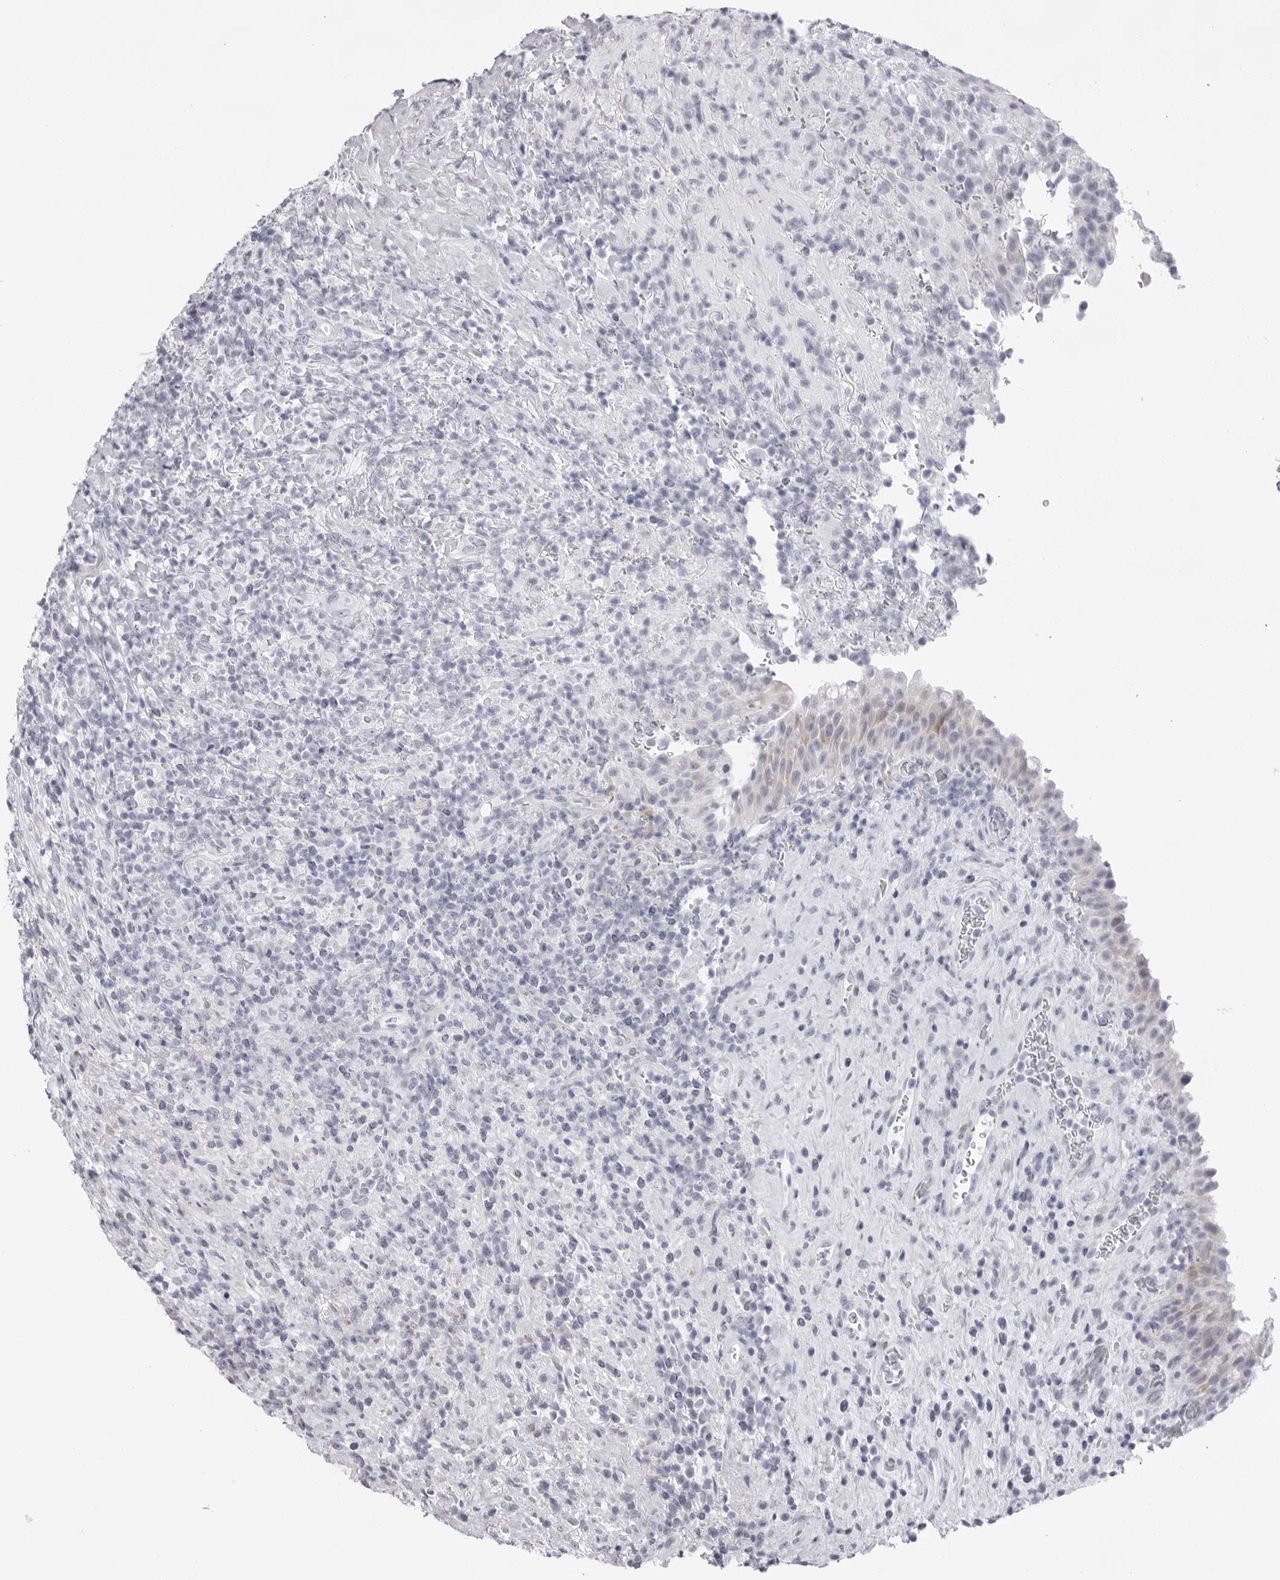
{"staining": {"intensity": "negative", "quantity": "none", "location": "none"}, "tissue": "urinary bladder", "cell_type": "Urothelial cells", "image_type": "normal", "snomed": [{"axis": "morphology", "description": "Normal tissue, NOS"}, {"axis": "morphology", "description": "Inflammation, NOS"}, {"axis": "topography", "description": "Urinary bladder"}], "caption": "This is a photomicrograph of immunohistochemistry staining of benign urinary bladder, which shows no positivity in urothelial cells.", "gene": "SMIM2", "patient": {"sex": "female", "age": 75}}